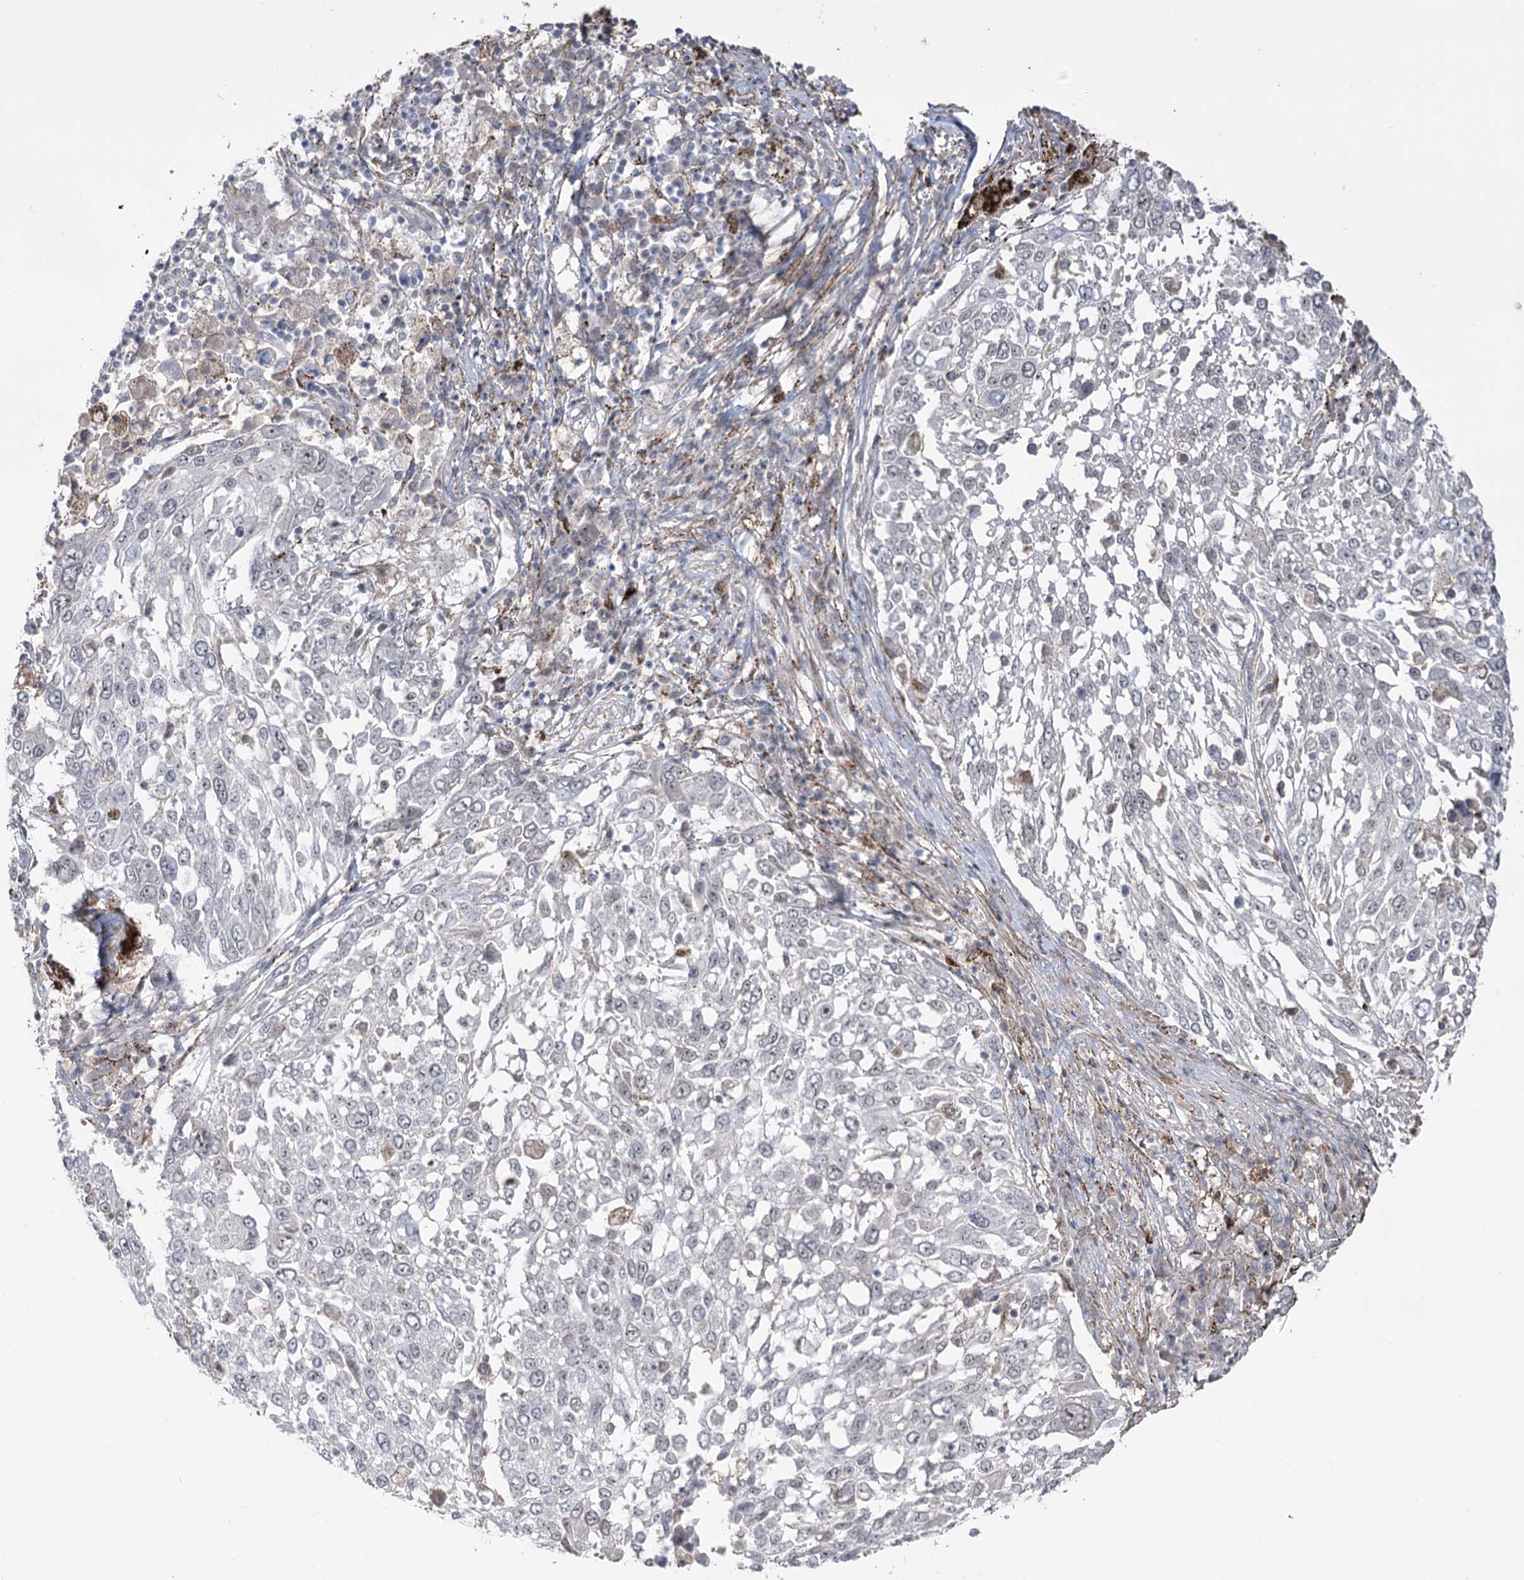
{"staining": {"intensity": "negative", "quantity": "none", "location": "none"}, "tissue": "lung cancer", "cell_type": "Tumor cells", "image_type": "cancer", "snomed": [{"axis": "morphology", "description": "Squamous cell carcinoma, NOS"}, {"axis": "topography", "description": "Lung"}], "caption": "Squamous cell carcinoma (lung) stained for a protein using immunohistochemistry reveals no staining tumor cells.", "gene": "ZSCAN23", "patient": {"sex": "male", "age": 65}}